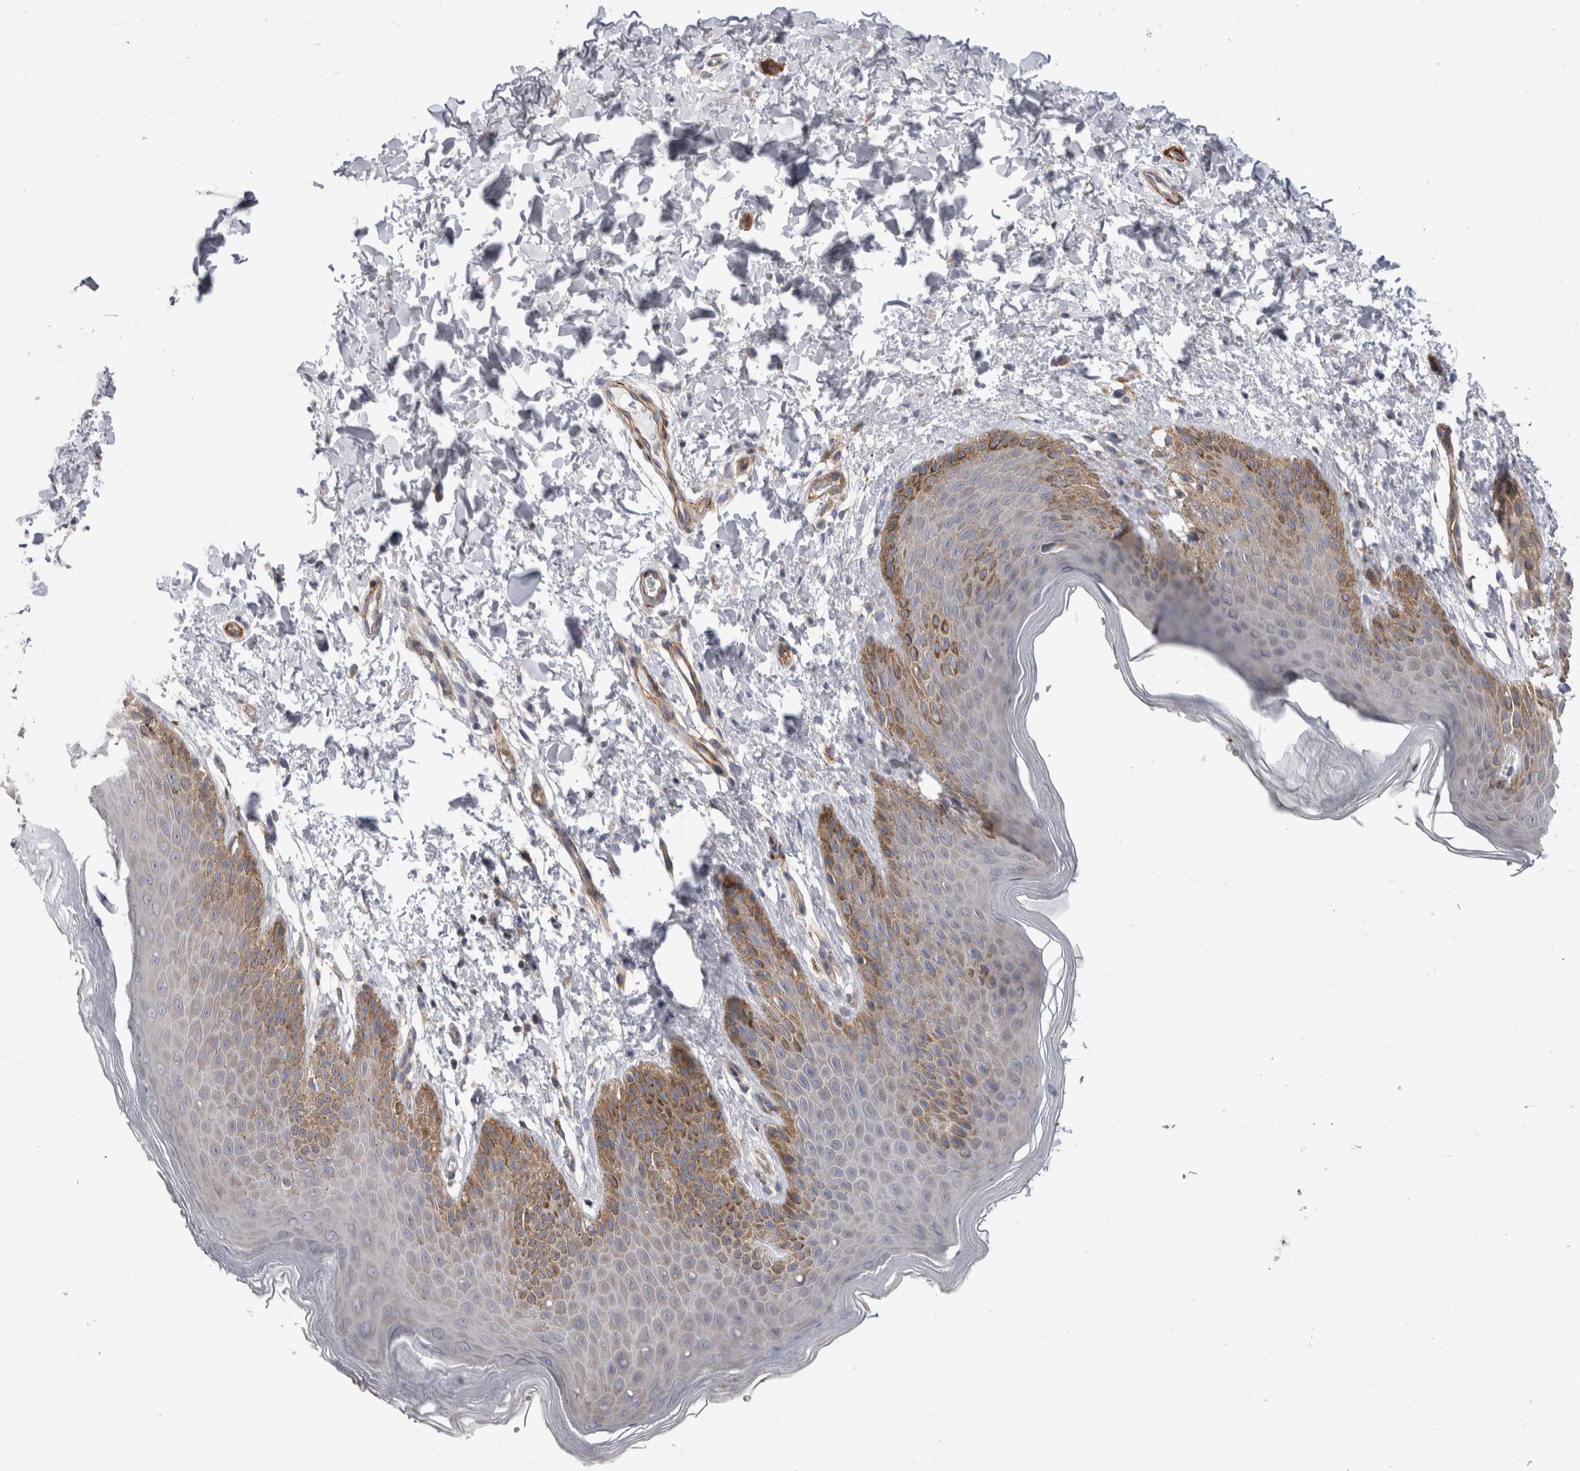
{"staining": {"intensity": "moderate", "quantity": "<25%", "location": "cytoplasmic/membranous"}, "tissue": "skin", "cell_type": "Epidermal cells", "image_type": "normal", "snomed": [{"axis": "morphology", "description": "Normal tissue, NOS"}, {"axis": "topography", "description": "Anal"}, {"axis": "topography", "description": "Peripheral nerve tissue"}], "caption": "This image shows IHC staining of normal skin, with low moderate cytoplasmic/membranous expression in approximately <25% of epidermal cells.", "gene": "EPRS1", "patient": {"sex": "male", "age": 44}}